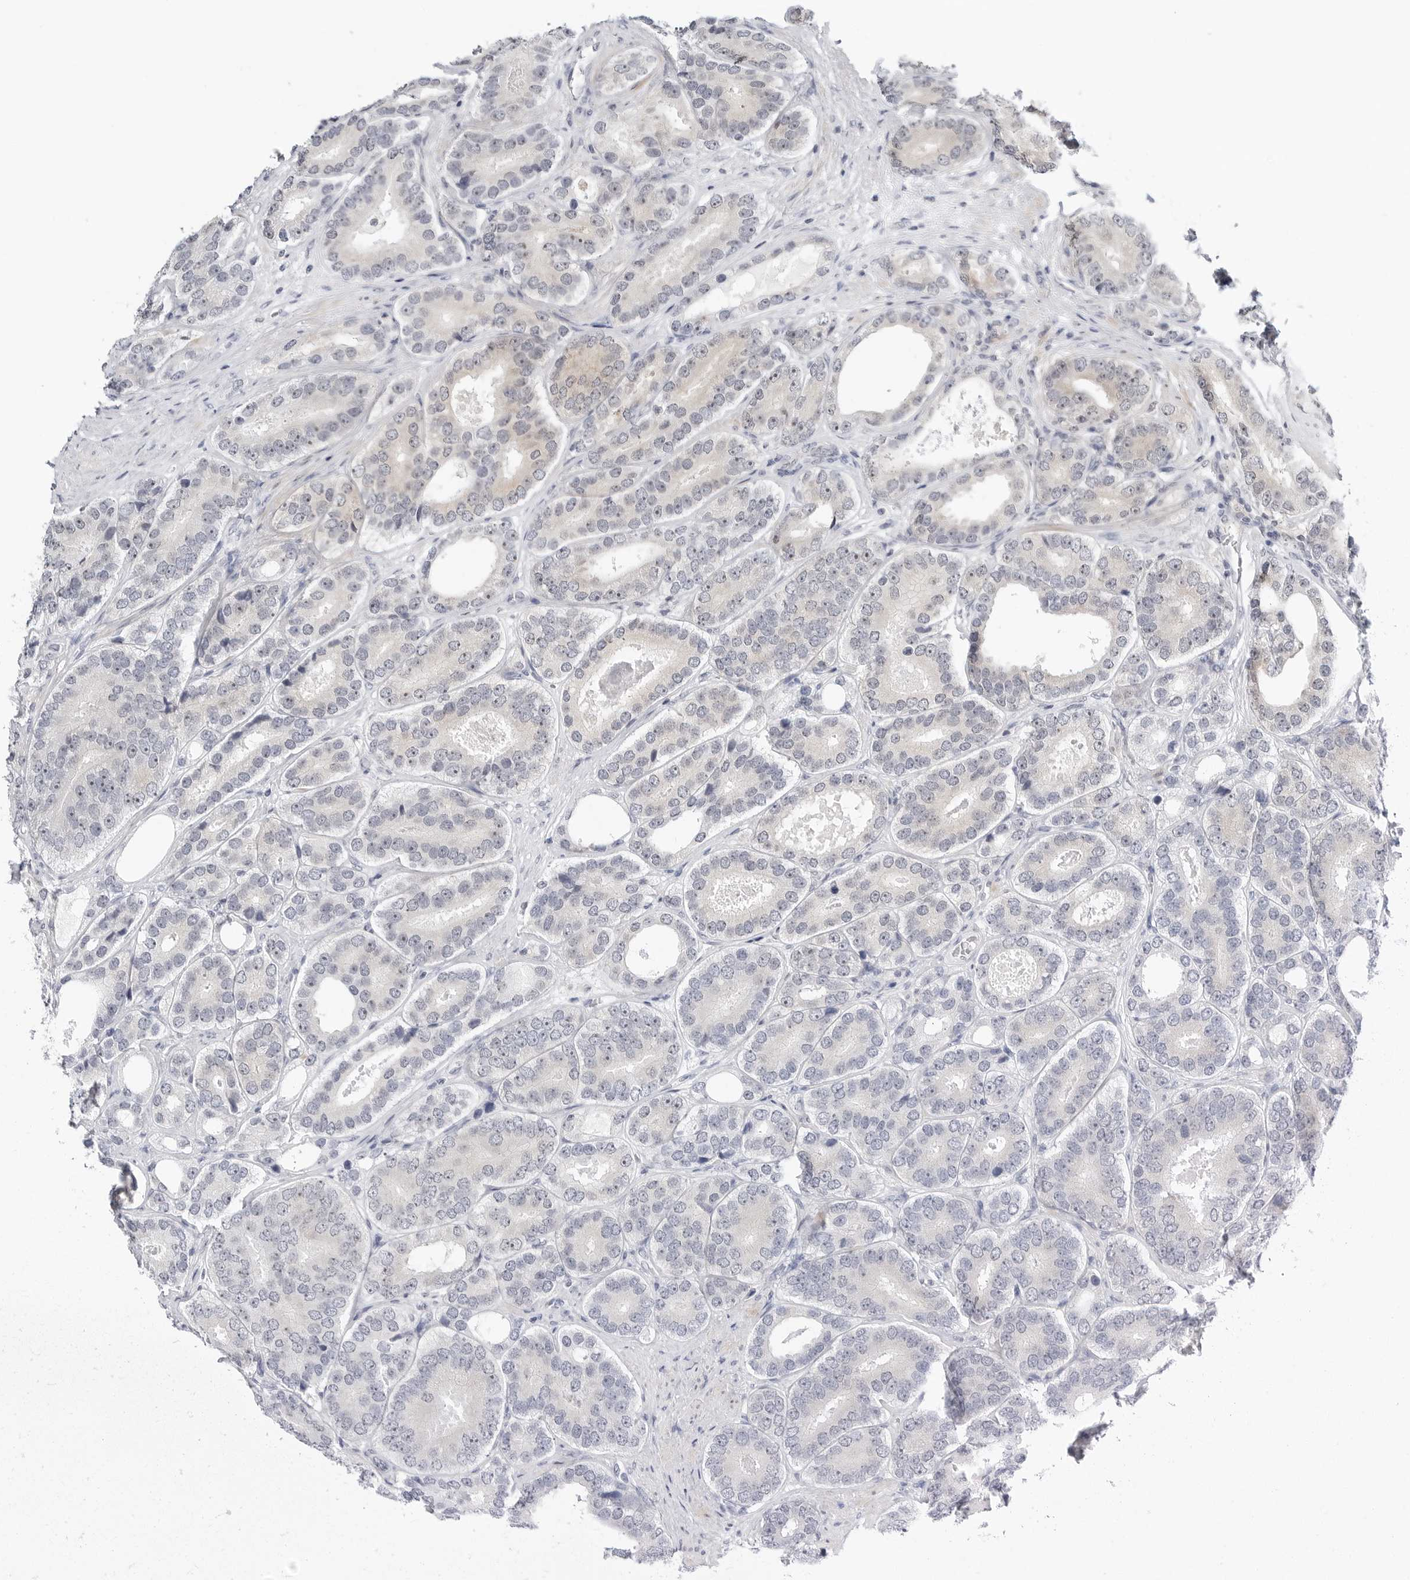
{"staining": {"intensity": "moderate", "quantity": "25%-75%", "location": "nuclear"}, "tissue": "prostate cancer", "cell_type": "Tumor cells", "image_type": "cancer", "snomed": [{"axis": "morphology", "description": "Adenocarcinoma, High grade"}, {"axis": "topography", "description": "Prostate"}], "caption": "Prostate cancer was stained to show a protein in brown. There is medium levels of moderate nuclear positivity in approximately 25%-75% of tumor cells. (IHC, brightfield microscopy, high magnification).", "gene": "MAP2K5", "patient": {"sex": "male", "age": 56}}